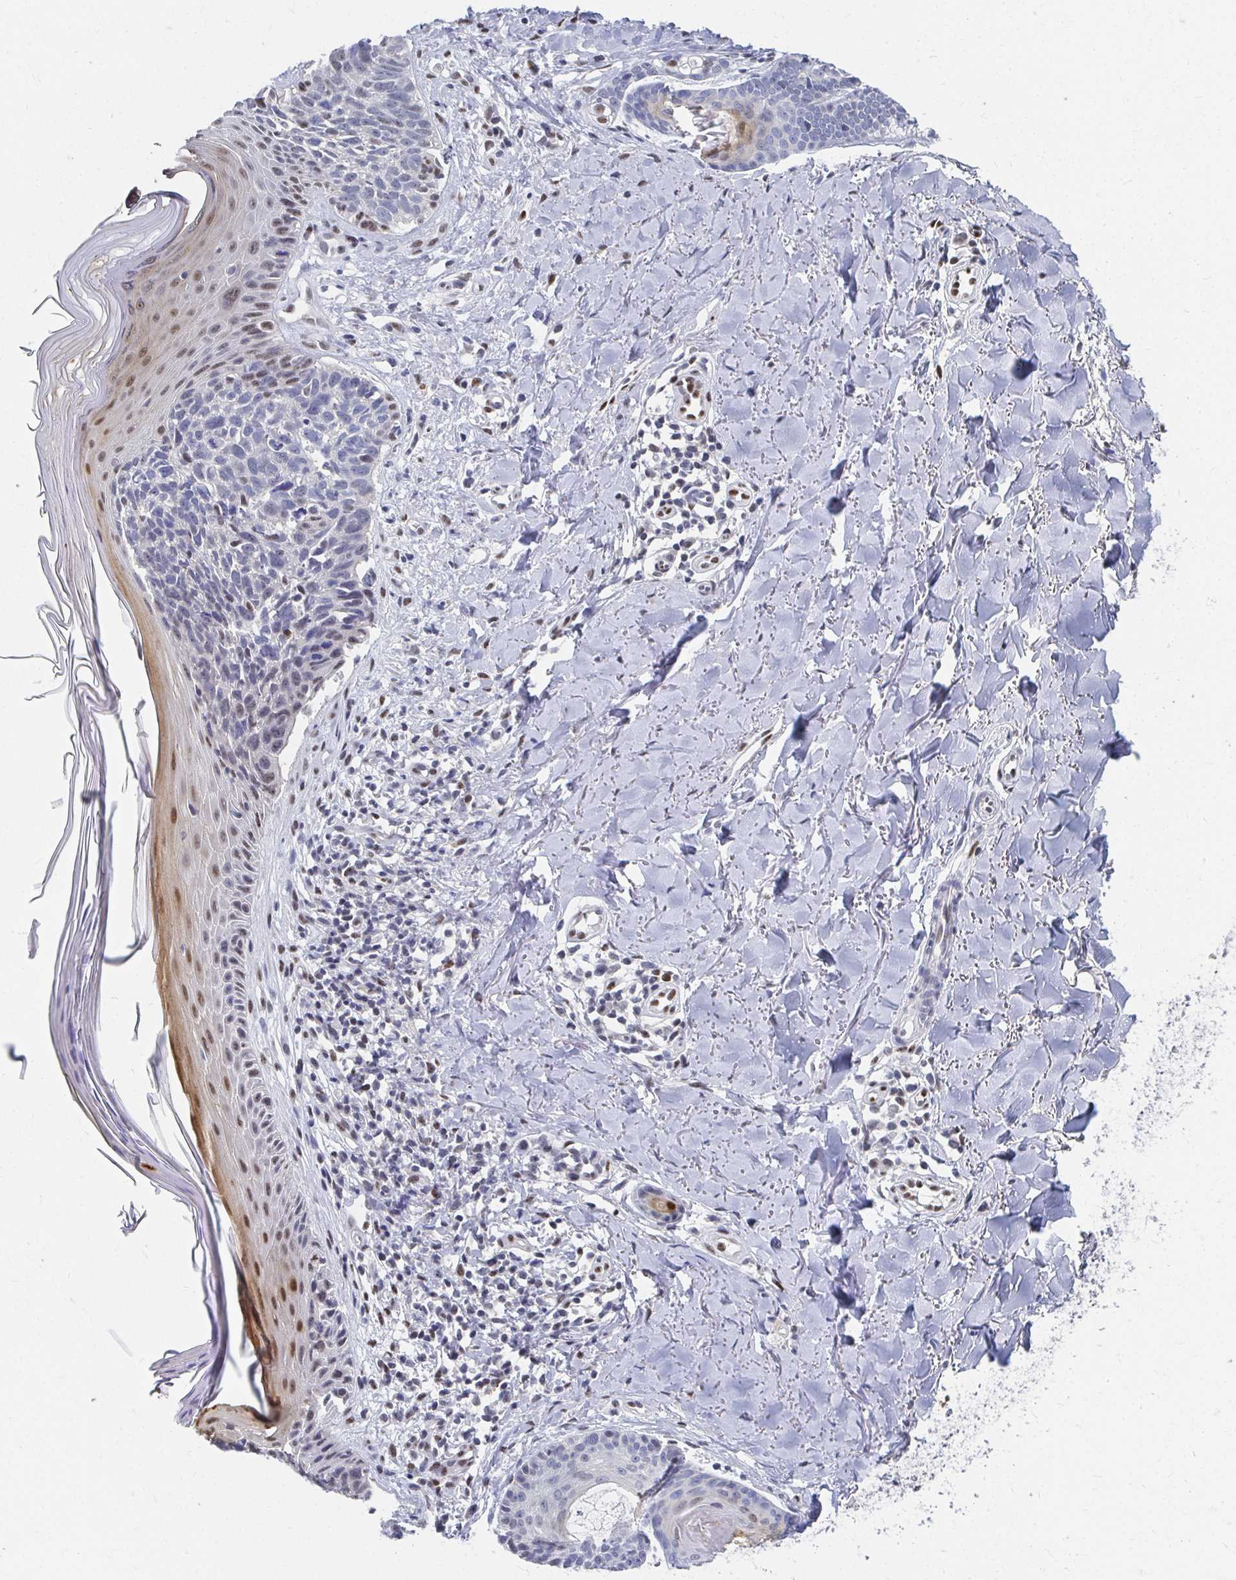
{"staining": {"intensity": "negative", "quantity": "none", "location": "none"}, "tissue": "skin cancer", "cell_type": "Tumor cells", "image_type": "cancer", "snomed": [{"axis": "morphology", "description": "Basal cell carcinoma"}, {"axis": "topography", "description": "Skin"}], "caption": "The histopathology image exhibits no staining of tumor cells in basal cell carcinoma (skin).", "gene": "CLIC3", "patient": {"sex": "female", "age": 45}}